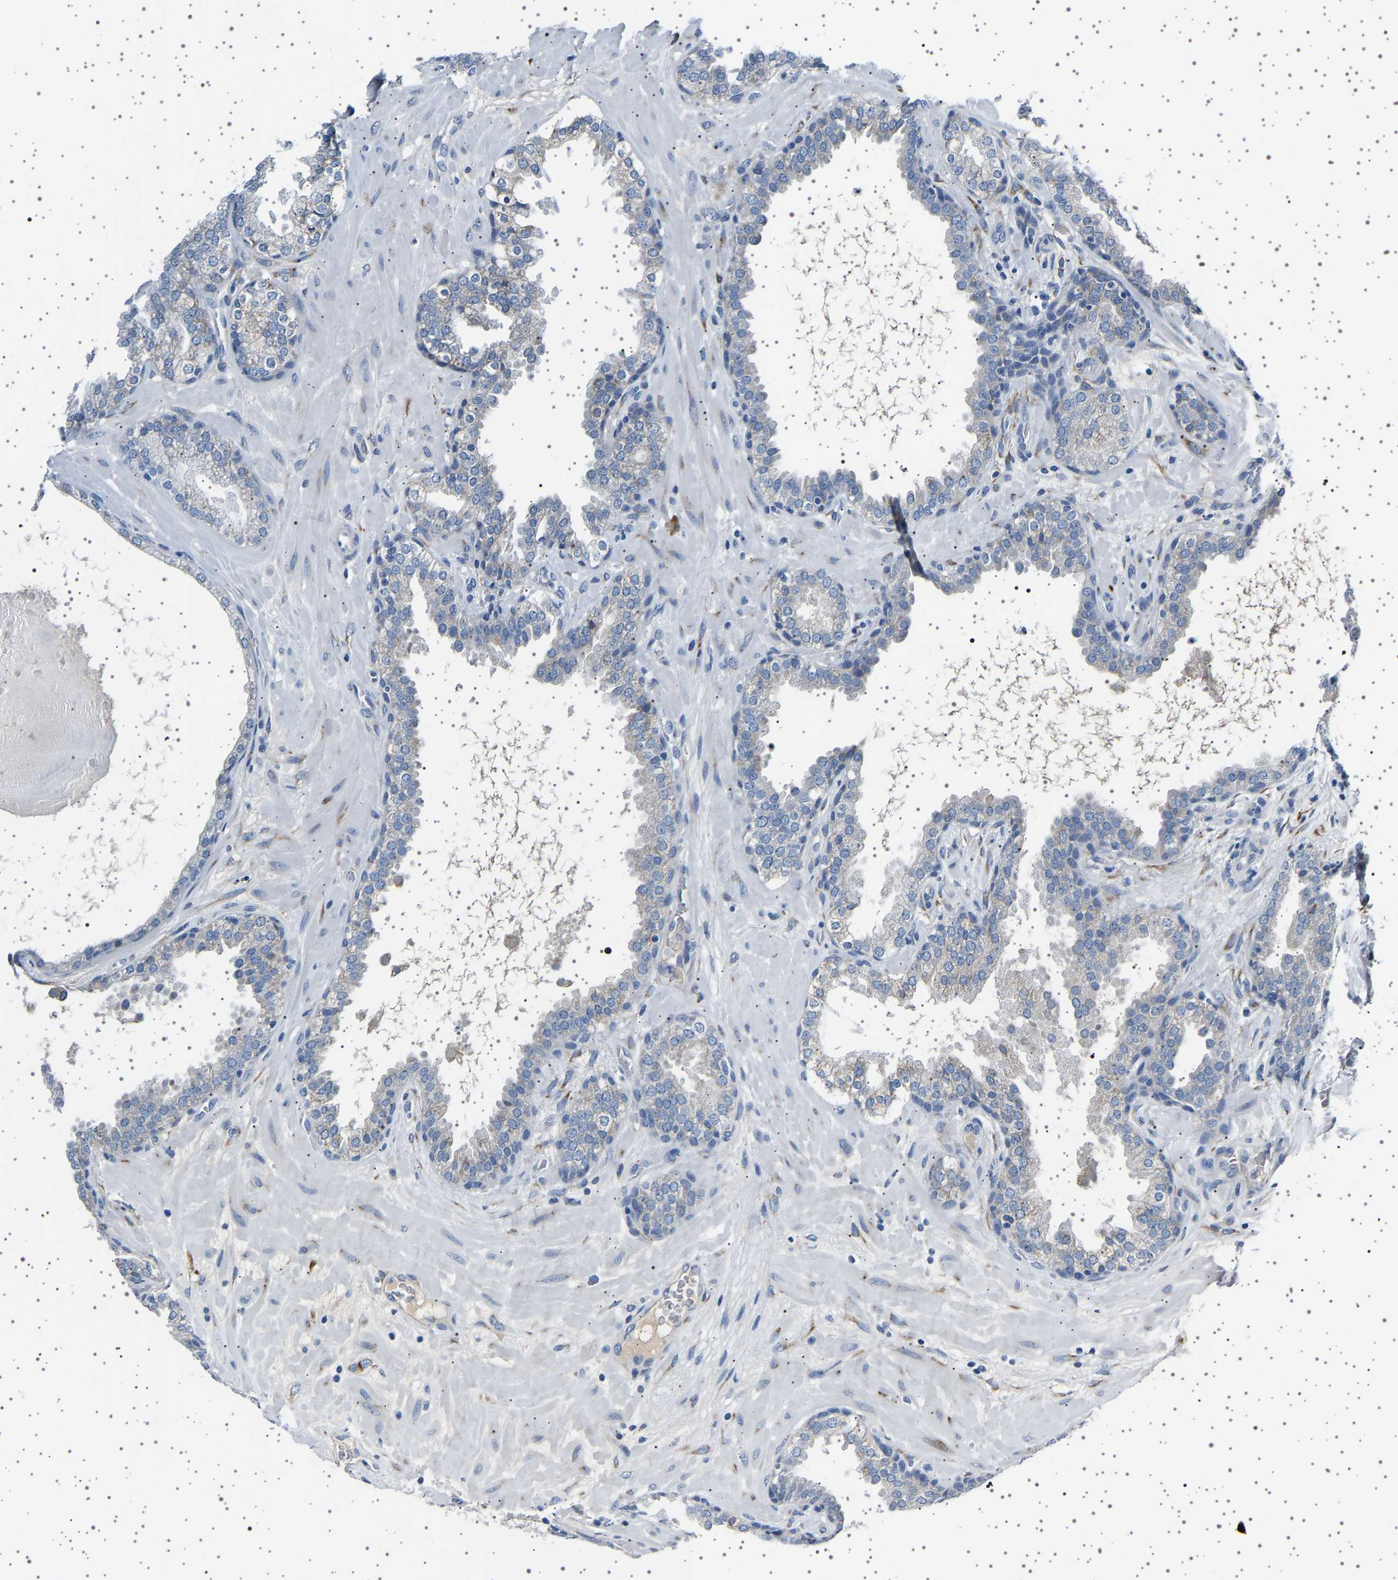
{"staining": {"intensity": "weak", "quantity": "<25%", "location": "cytoplasmic/membranous"}, "tissue": "prostate", "cell_type": "Glandular cells", "image_type": "normal", "snomed": [{"axis": "morphology", "description": "Normal tissue, NOS"}, {"axis": "topography", "description": "Prostate"}], "caption": "Human prostate stained for a protein using immunohistochemistry shows no staining in glandular cells.", "gene": "FTCD", "patient": {"sex": "male", "age": 51}}